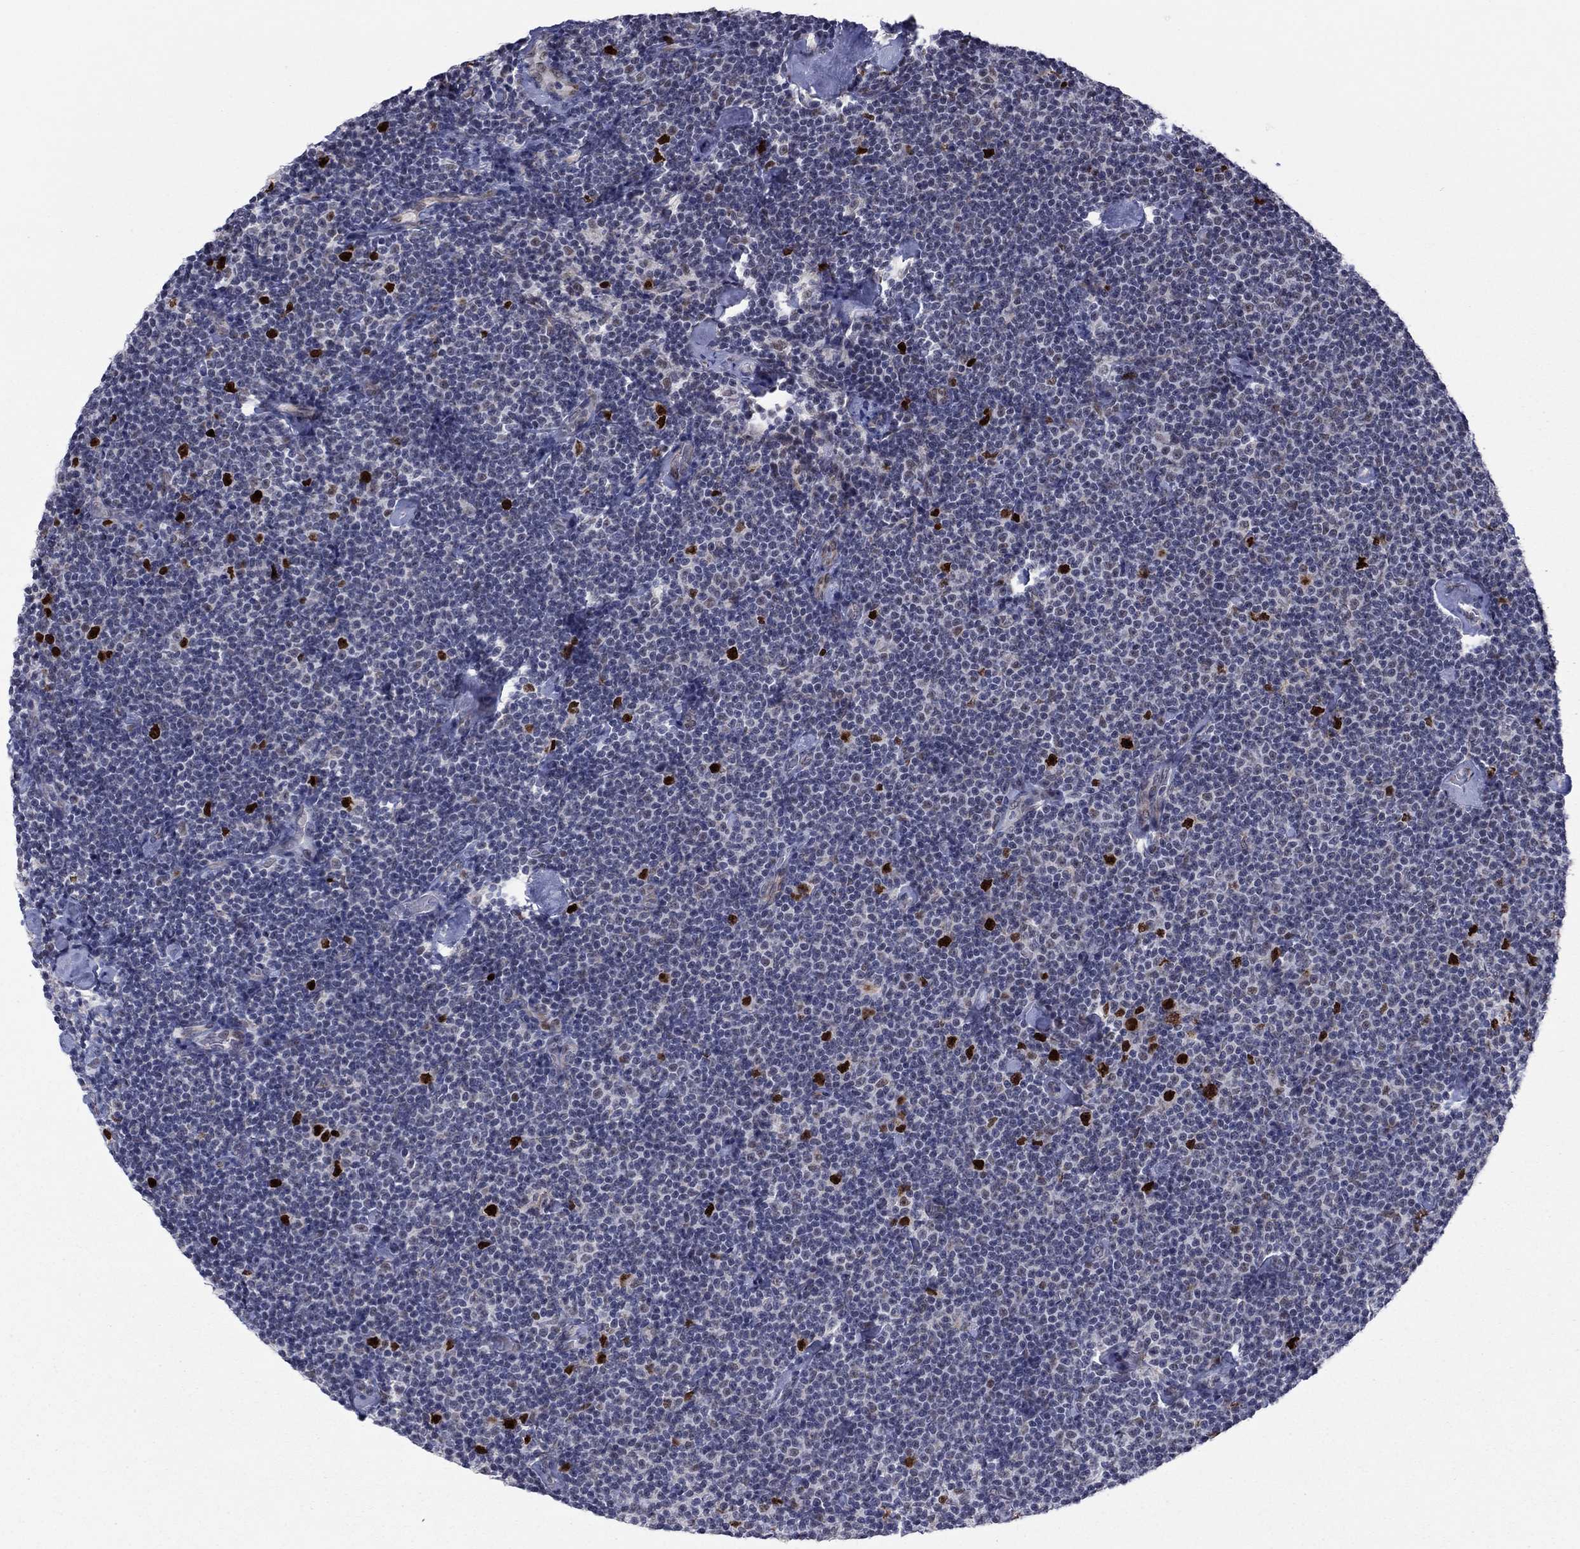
{"staining": {"intensity": "strong", "quantity": "<25%", "location": "nuclear"}, "tissue": "lymphoma", "cell_type": "Tumor cells", "image_type": "cancer", "snomed": [{"axis": "morphology", "description": "Malignant lymphoma, non-Hodgkin's type, Low grade"}, {"axis": "topography", "description": "Lymph node"}], "caption": "This image reveals malignant lymphoma, non-Hodgkin's type (low-grade) stained with immunohistochemistry (IHC) to label a protein in brown. The nuclear of tumor cells show strong positivity for the protein. Nuclei are counter-stained blue.", "gene": "CDCA5", "patient": {"sex": "male", "age": 81}}